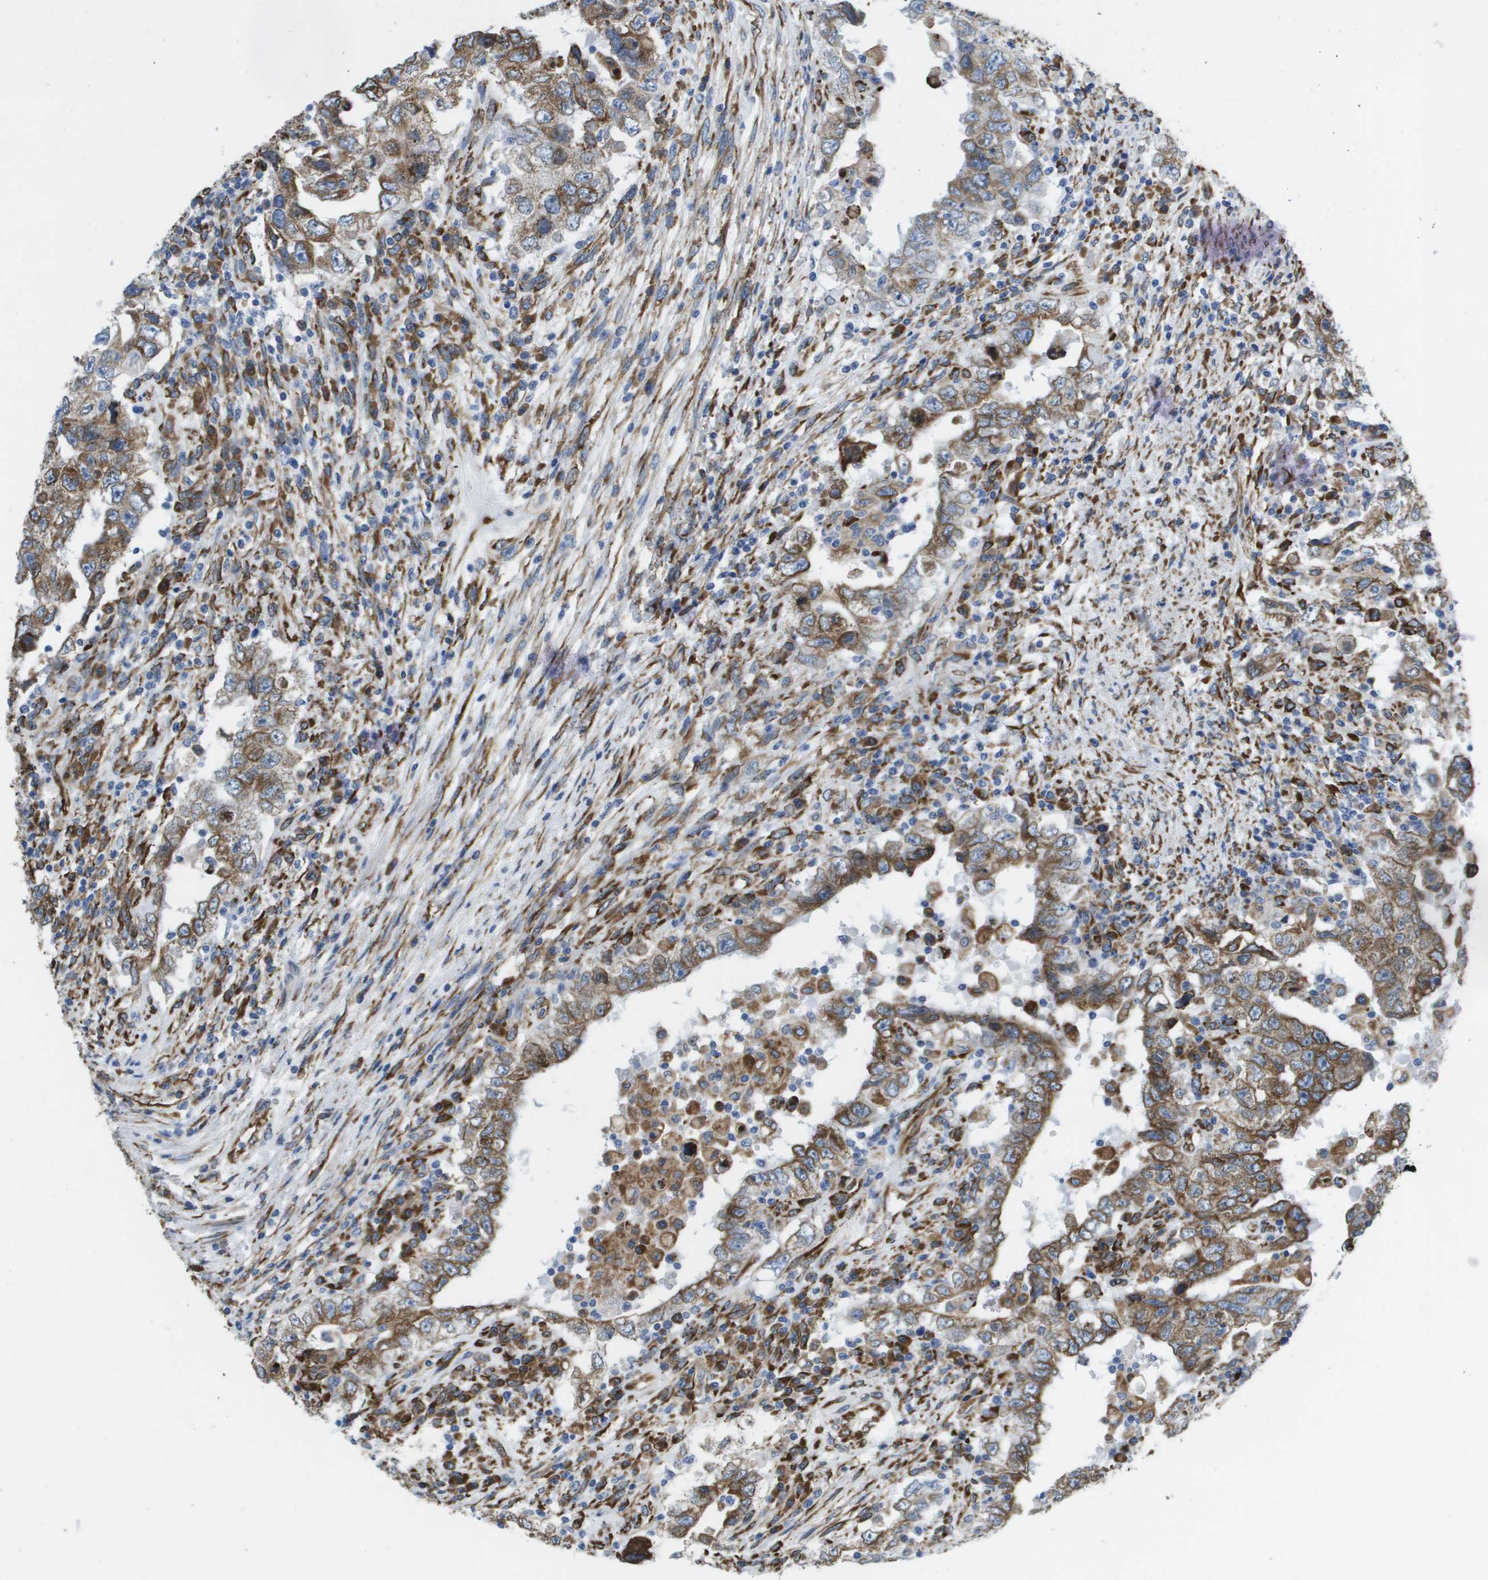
{"staining": {"intensity": "moderate", "quantity": ">75%", "location": "cytoplasmic/membranous"}, "tissue": "testis cancer", "cell_type": "Tumor cells", "image_type": "cancer", "snomed": [{"axis": "morphology", "description": "Carcinoma, Embryonal, NOS"}, {"axis": "topography", "description": "Testis"}], "caption": "Moderate cytoplasmic/membranous protein positivity is appreciated in about >75% of tumor cells in testis embryonal carcinoma.", "gene": "ST3GAL2", "patient": {"sex": "male", "age": 26}}